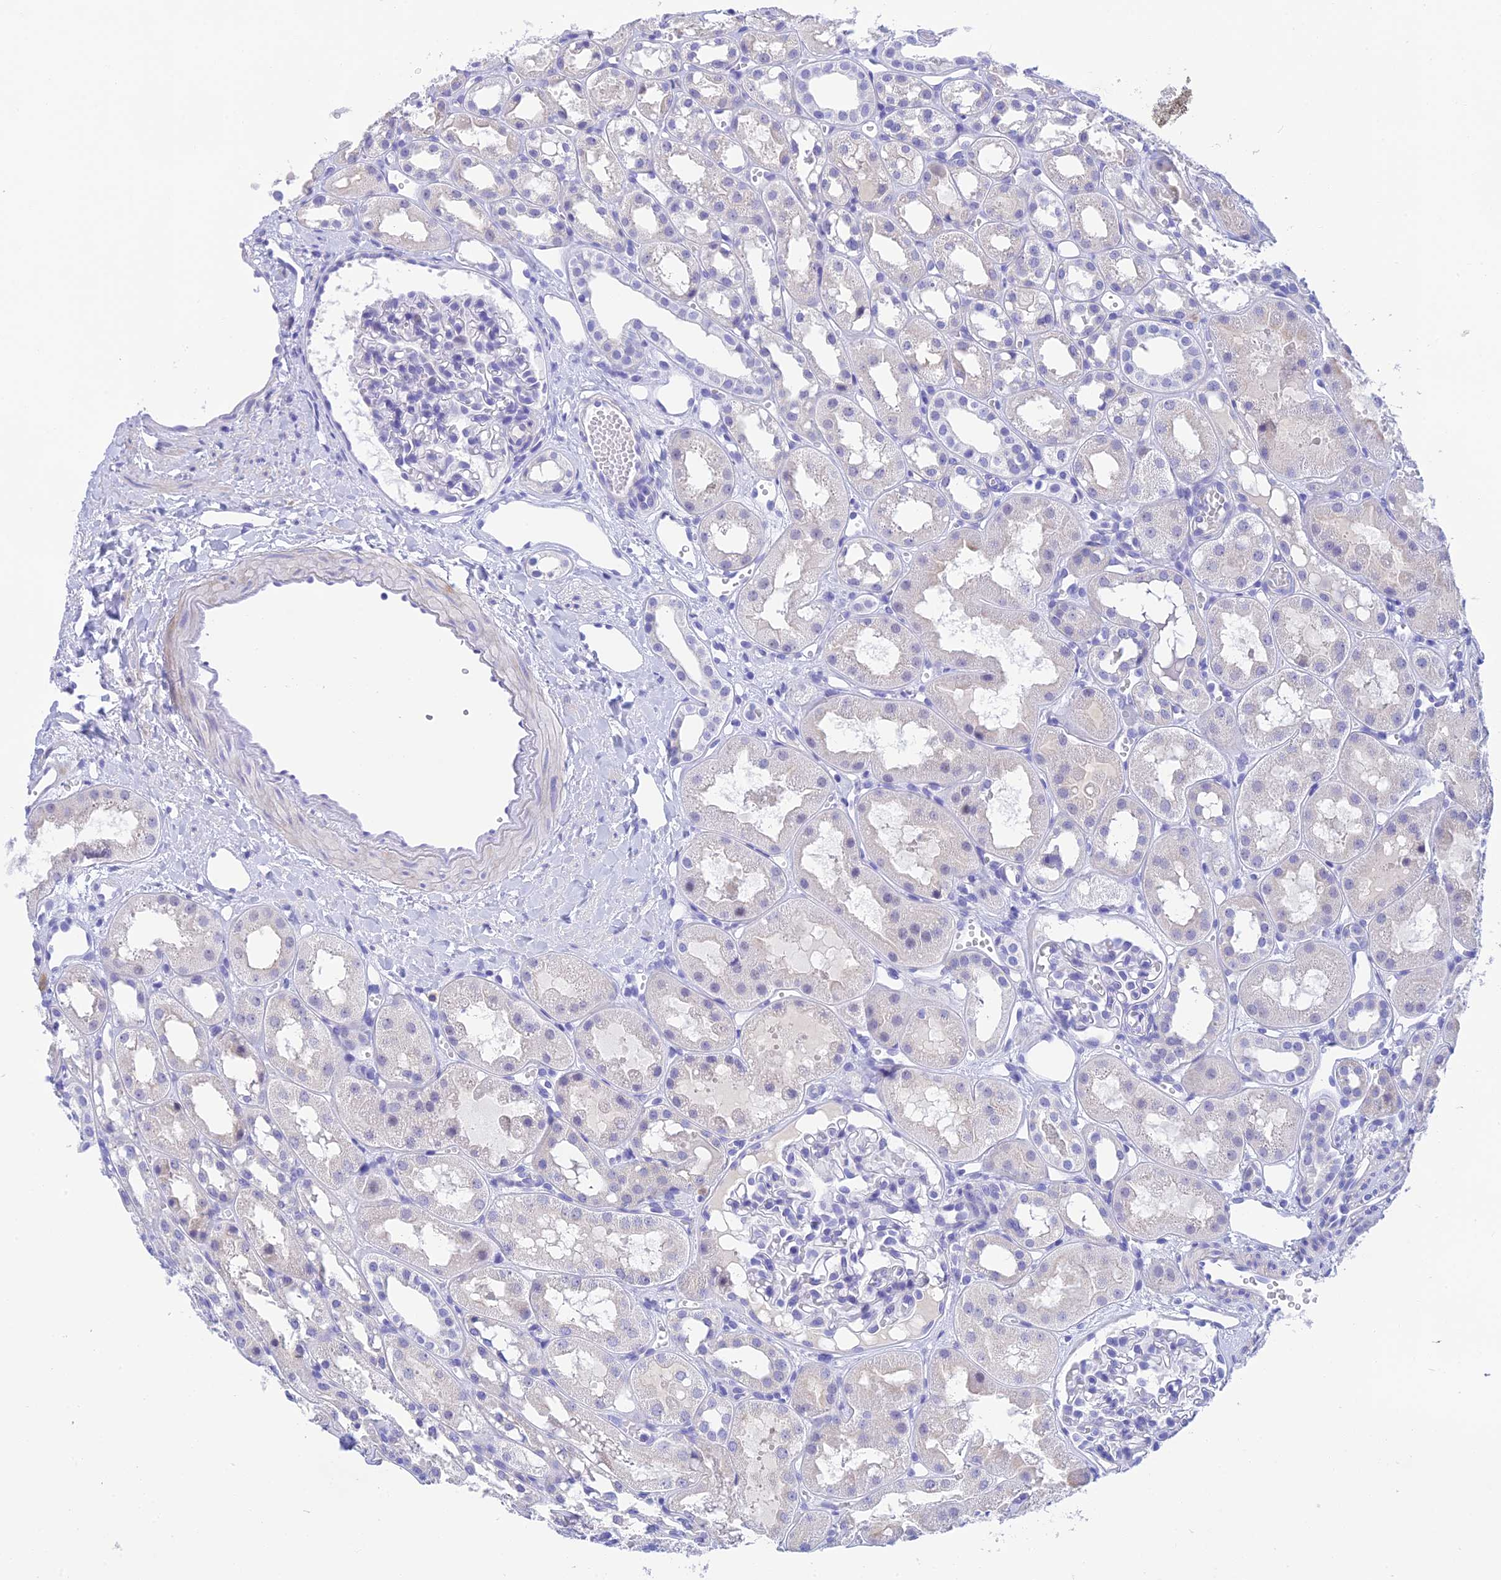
{"staining": {"intensity": "negative", "quantity": "none", "location": "none"}, "tissue": "kidney", "cell_type": "Cells in glomeruli", "image_type": "normal", "snomed": [{"axis": "morphology", "description": "Normal tissue, NOS"}, {"axis": "topography", "description": "Kidney"}], "caption": "This is an IHC image of benign kidney. There is no positivity in cells in glomeruli.", "gene": "KDELR3", "patient": {"sex": "male", "age": 16}}